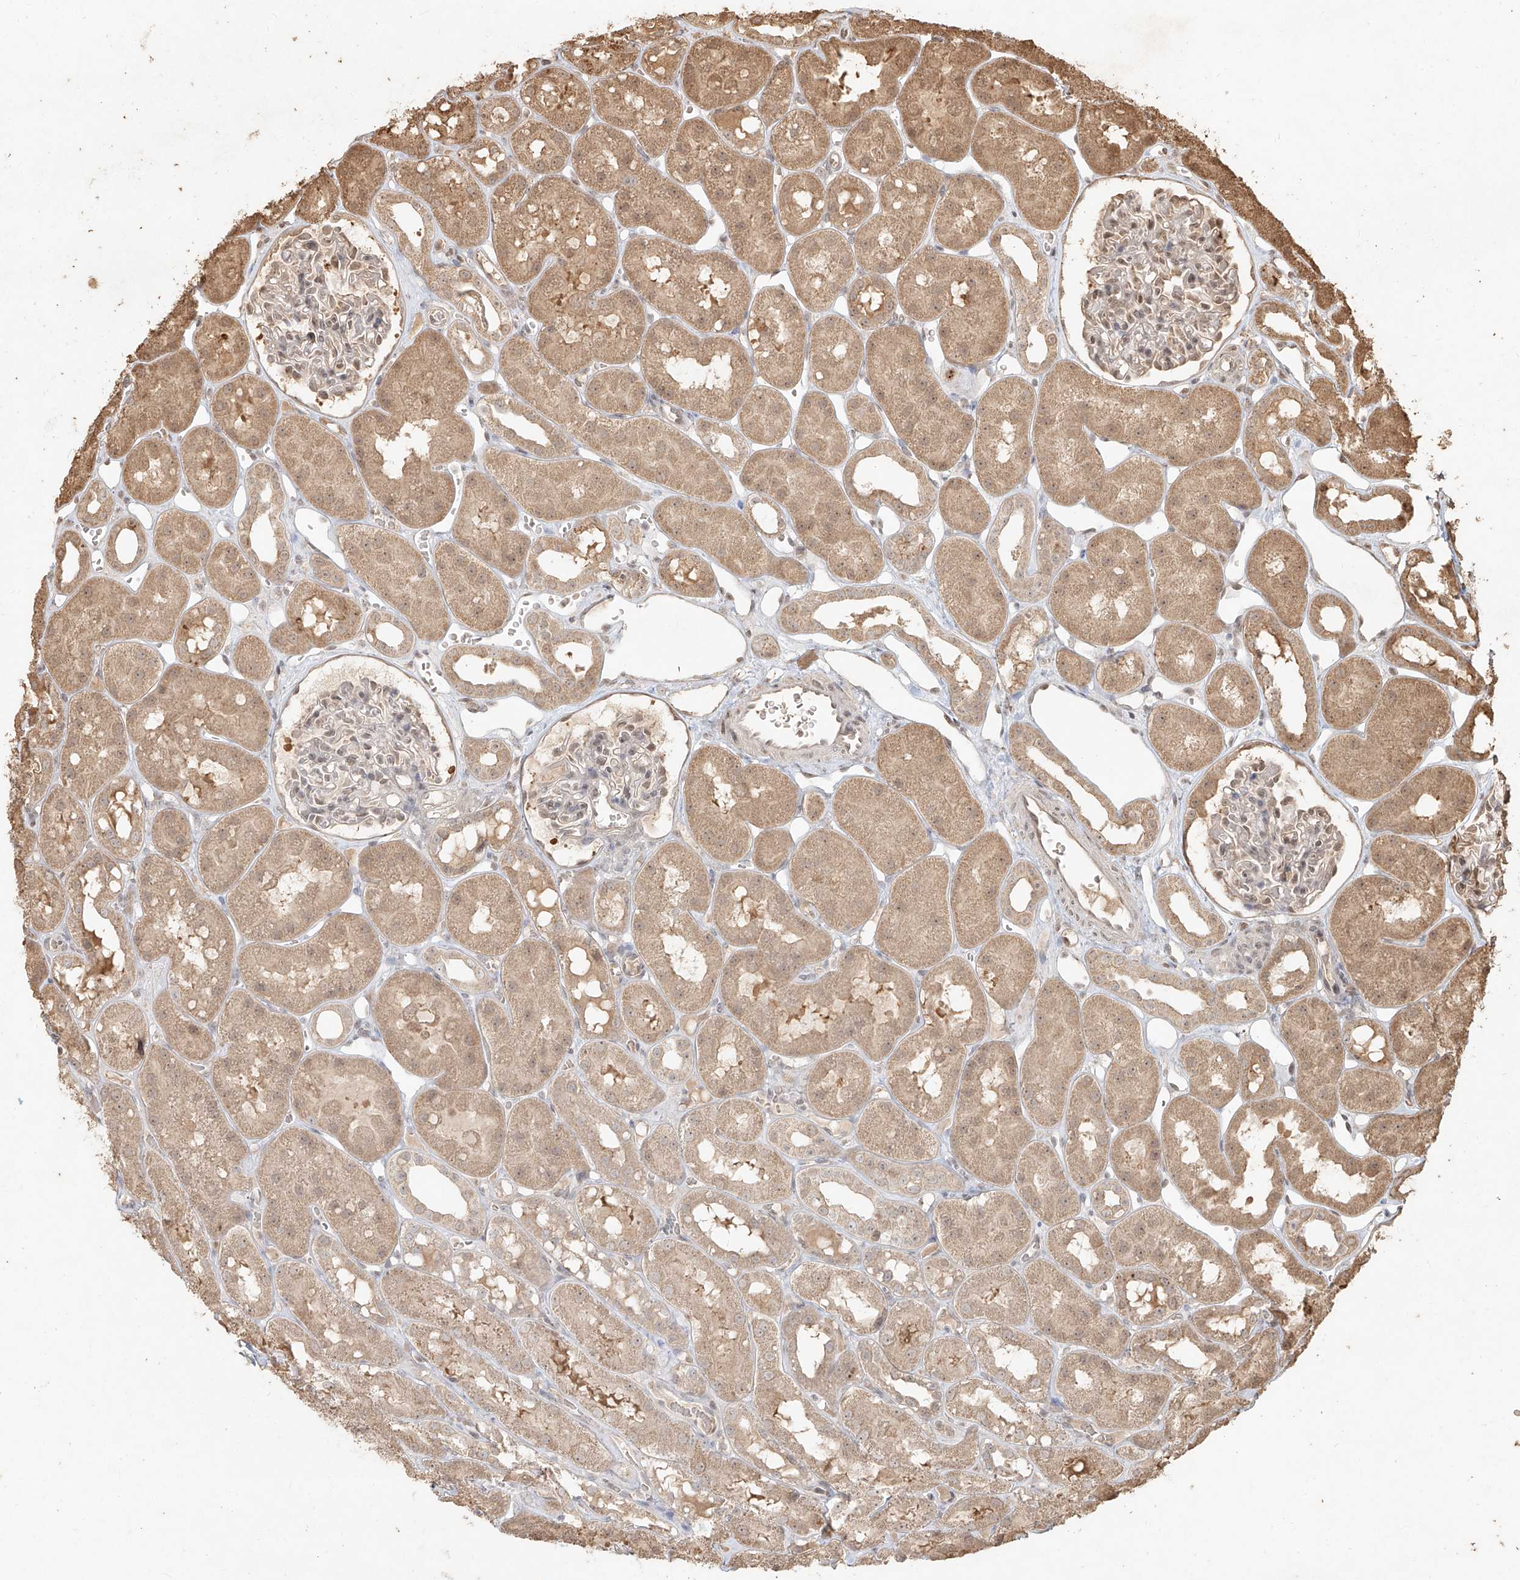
{"staining": {"intensity": "weak", "quantity": "25%-75%", "location": "nuclear"}, "tissue": "kidney", "cell_type": "Cells in glomeruli", "image_type": "normal", "snomed": [{"axis": "morphology", "description": "Normal tissue, NOS"}, {"axis": "topography", "description": "Kidney"}], "caption": "Immunohistochemistry photomicrograph of unremarkable kidney: human kidney stained using immunohistochemistry demonstrates low levels of weak protein expression localized specifically in the nuclear of cells in glomeruli, appearing as a nuclear brown color.", "gene": "UBE2K", "patient": {"sex": "male", "age": 16}}